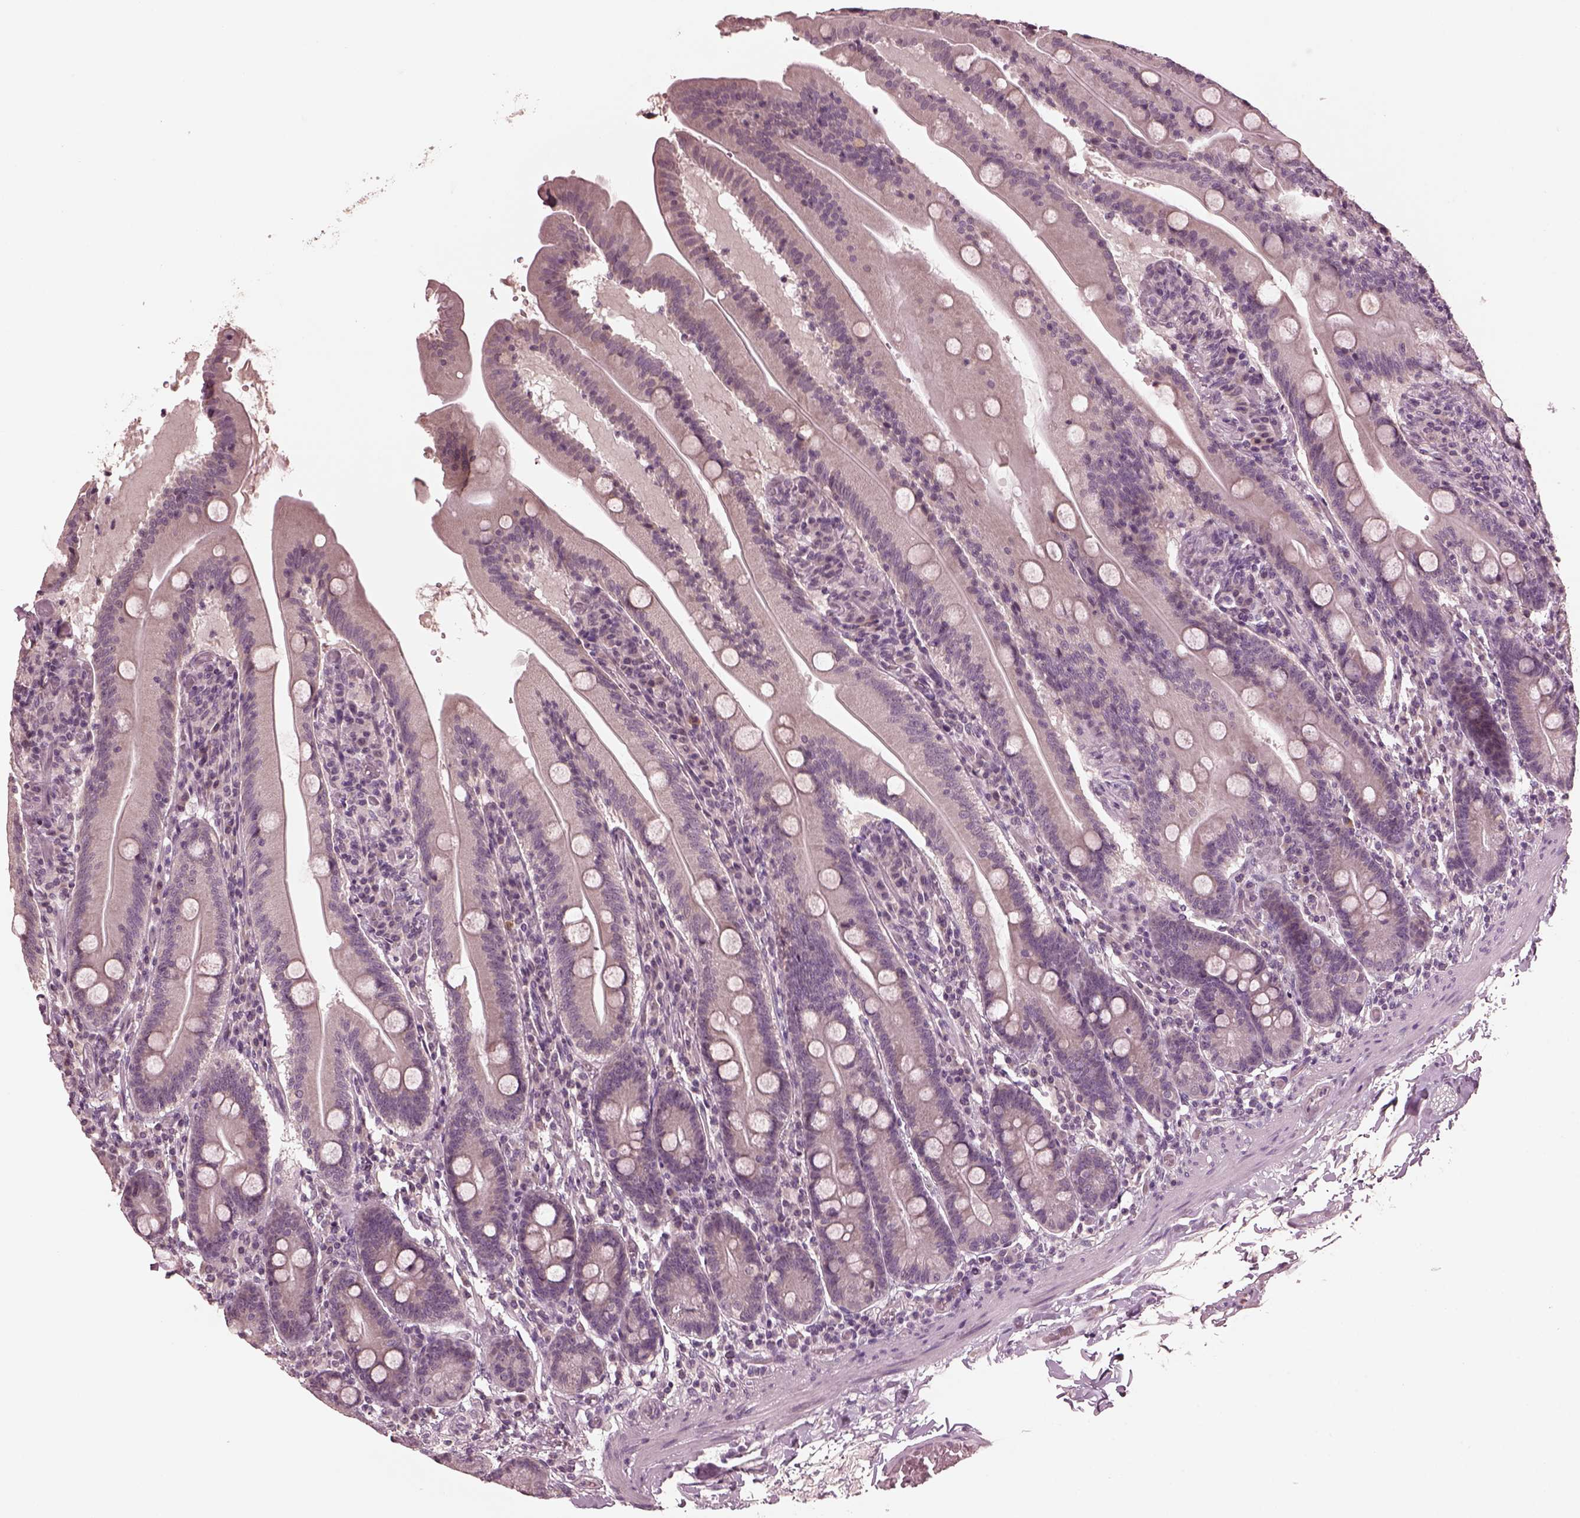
{"staining": {"intensity": "weak", "quantity": "<25%", "location": "cytoplasmic/membranous"}, "tissue": "small intestine", "cell_type": "Glandular cells", "image_type": "normal", "snomed": [{"axis": "morphology", "description": "Normal tissue, NOS"}, {"axis": "topography", "description": "Small intestine"}], "caption": "This is a micrograph of IHC staining of unremarkable small intestine, which shows no staining in glandular cells. The staining is performed using DAB (3,3'-diaminobenzidine) brown chromogen with nuclei counter-stained in using hematoxylin.", "gene": "RGS7", "patient": {"sex": "male", "age": 37}}